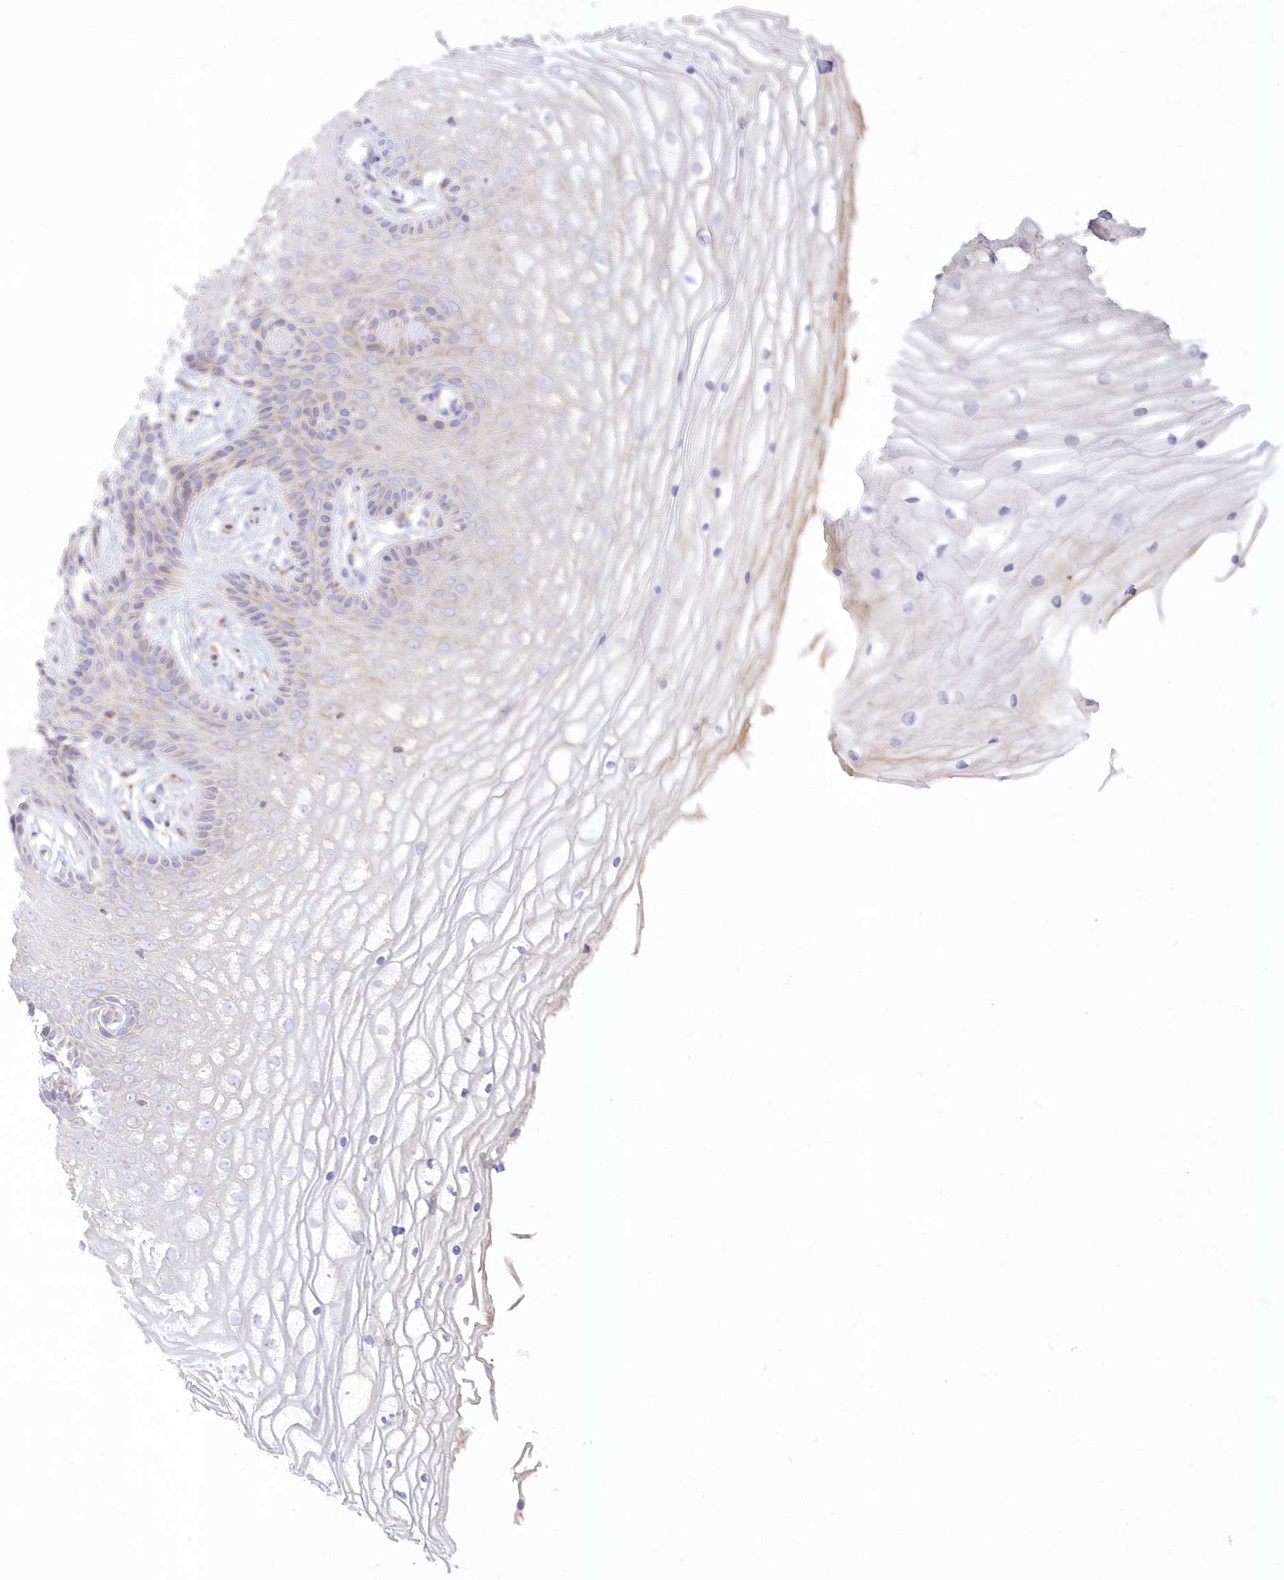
{"staining": {"intensity": "moderate", "quantity": "<25%", "location": "cytoplasmic/membranous"}, "tissue": "vagina", "cell_type": "Squamous epithelial cells", "image_type": "normal", "snomed": [{"axis": "morphology", "description": "Normal tissue, NOS"}, {"axis": "topography", "description": "Vagina"}, {"axis": "topography", "description": "Cervix"}], "caption": "Moderate cytoplasmic/membranous protein positivity is identified in about <25% of squamous epithelial cells in vagina.", "gene": "TBC1D14", "patient": {"sex": "female", "age": 40}}